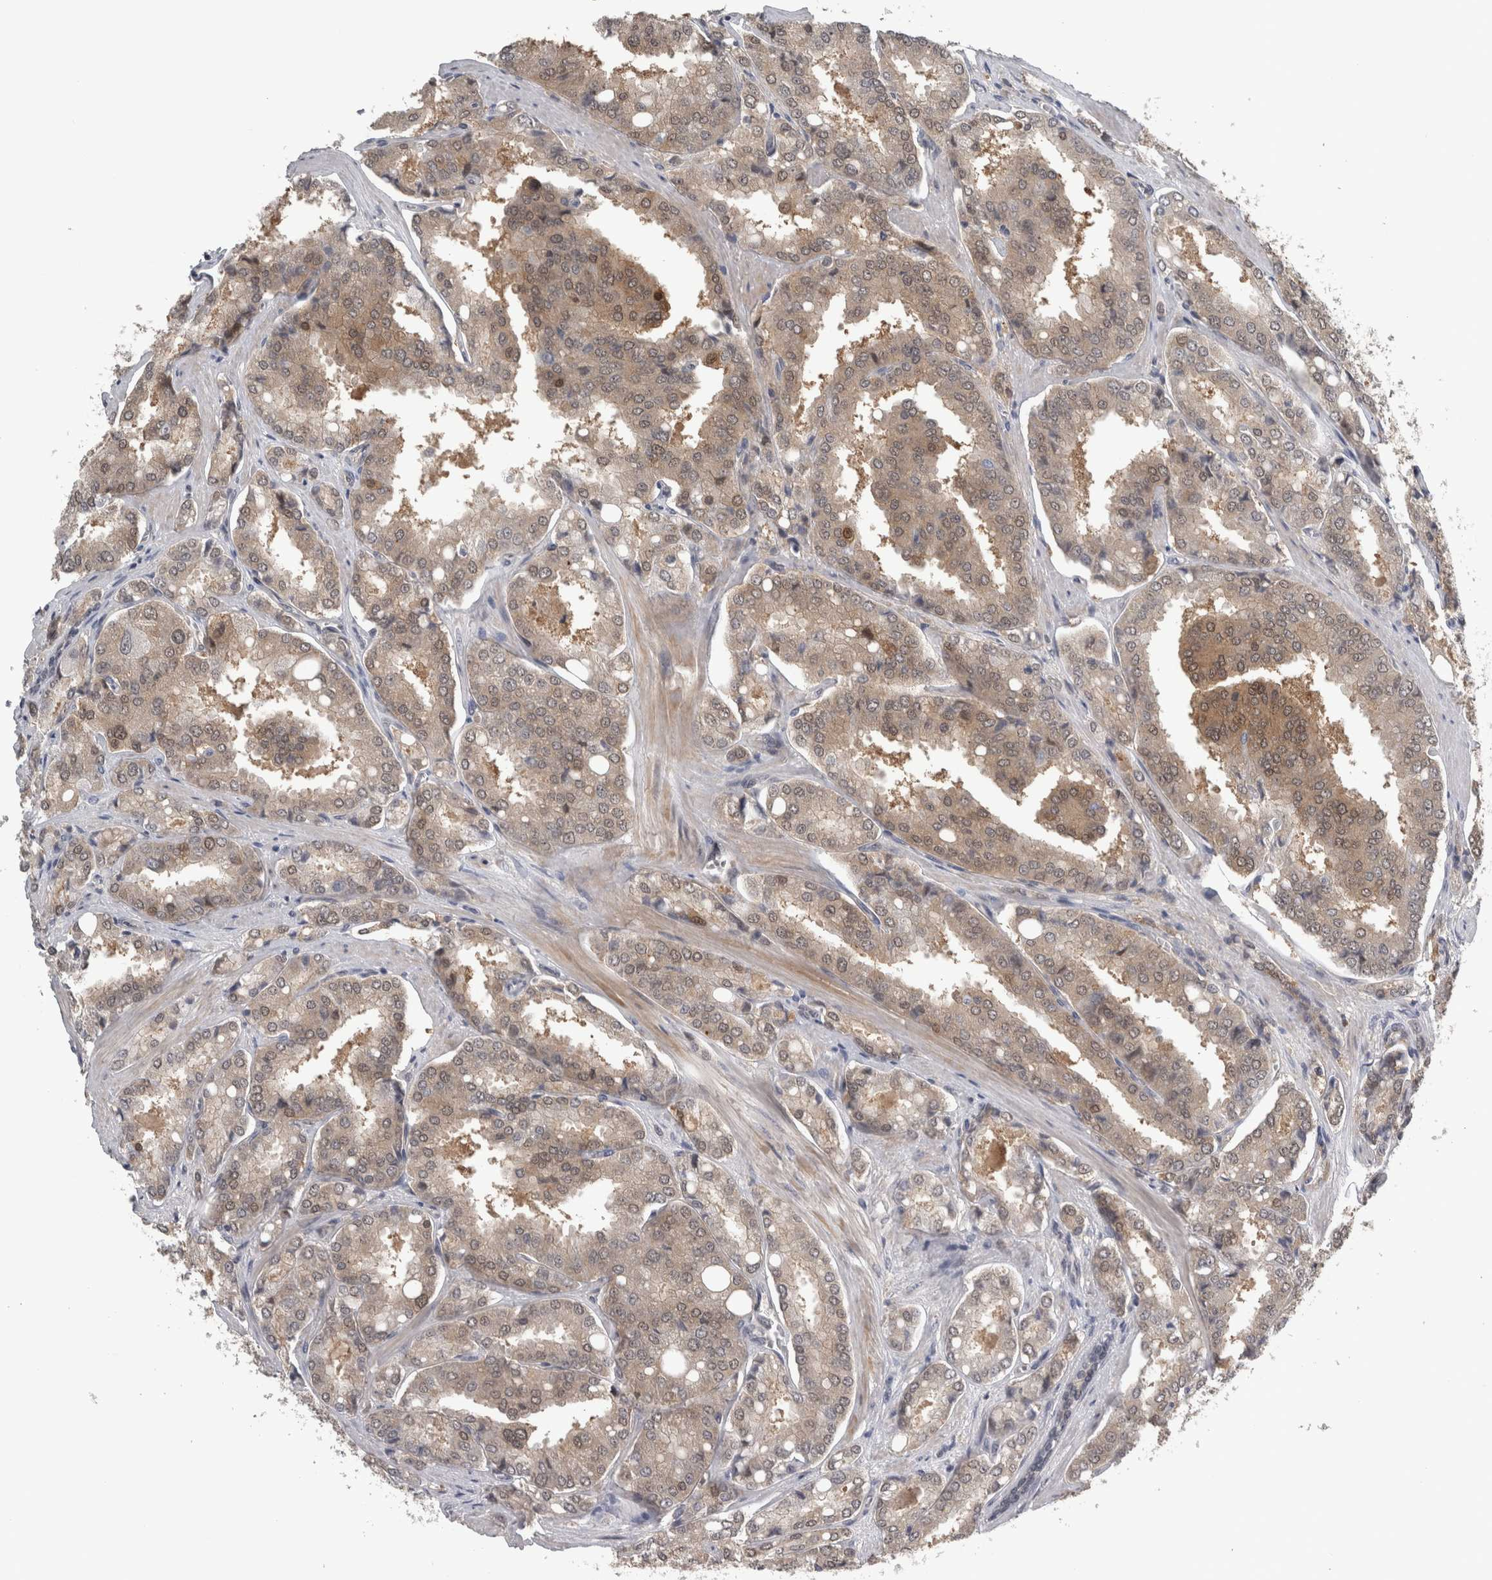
{"staining": {"intensity": "moderate", "quantity": "<25%", "location": "cytoplasmic/membranous,nuclear"}, "tissue": "prostate cancer", "cell_type": "Tumor cells", "image_type": "cancer", "snomed": [{"axis": "morphology", "description": "Adenocarcinoma, High grade"}, {"axis": "topography", "description": "Prostate"}], "caption": "Prostate high-grade adenocarcinoma stained for a protein shows moderate cytoplasmic/membranous and nuclear positivity in tumor cells.", "gene": "NAPRT", "patient": {"sex": "male", "age": 50}}